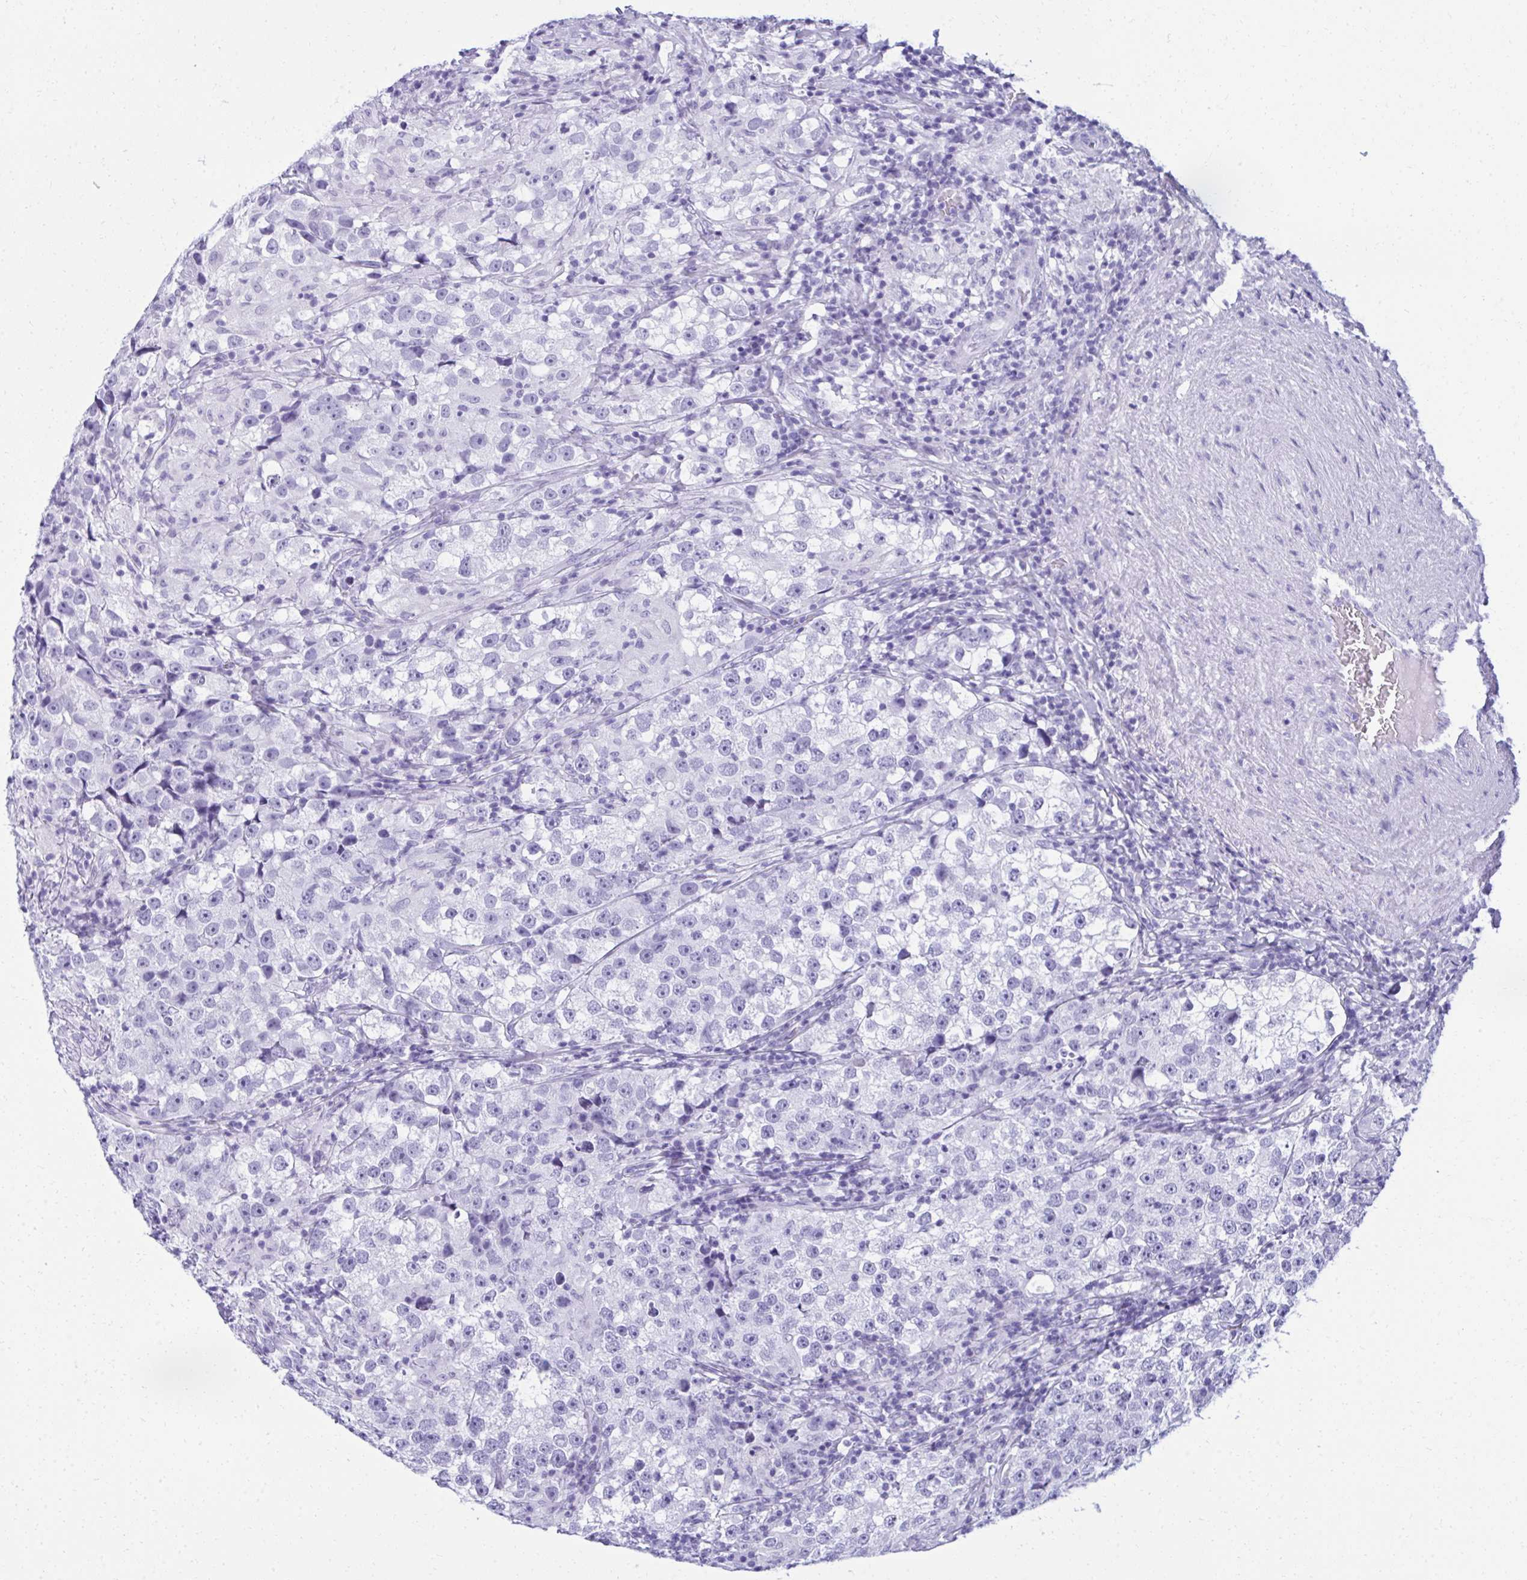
{"staining": {"intensity": "negative", "quantity": "none", "location": "none"}, "tissue": "testis cancer", "cell_type": "Tumor cells", "image_type": "cancer", "snomed": [{"axis": "morphology", "description": "Seminoma, NOS"}, {"axis": "topography", "description": "Testis"}], "caption": "This is an immunohistochemistry photomicrograph of human seminoma (testis). There is no staining in tumor cells.", "gene": "FIBCD1", "patient": {"sex": "male", "age": 46}}